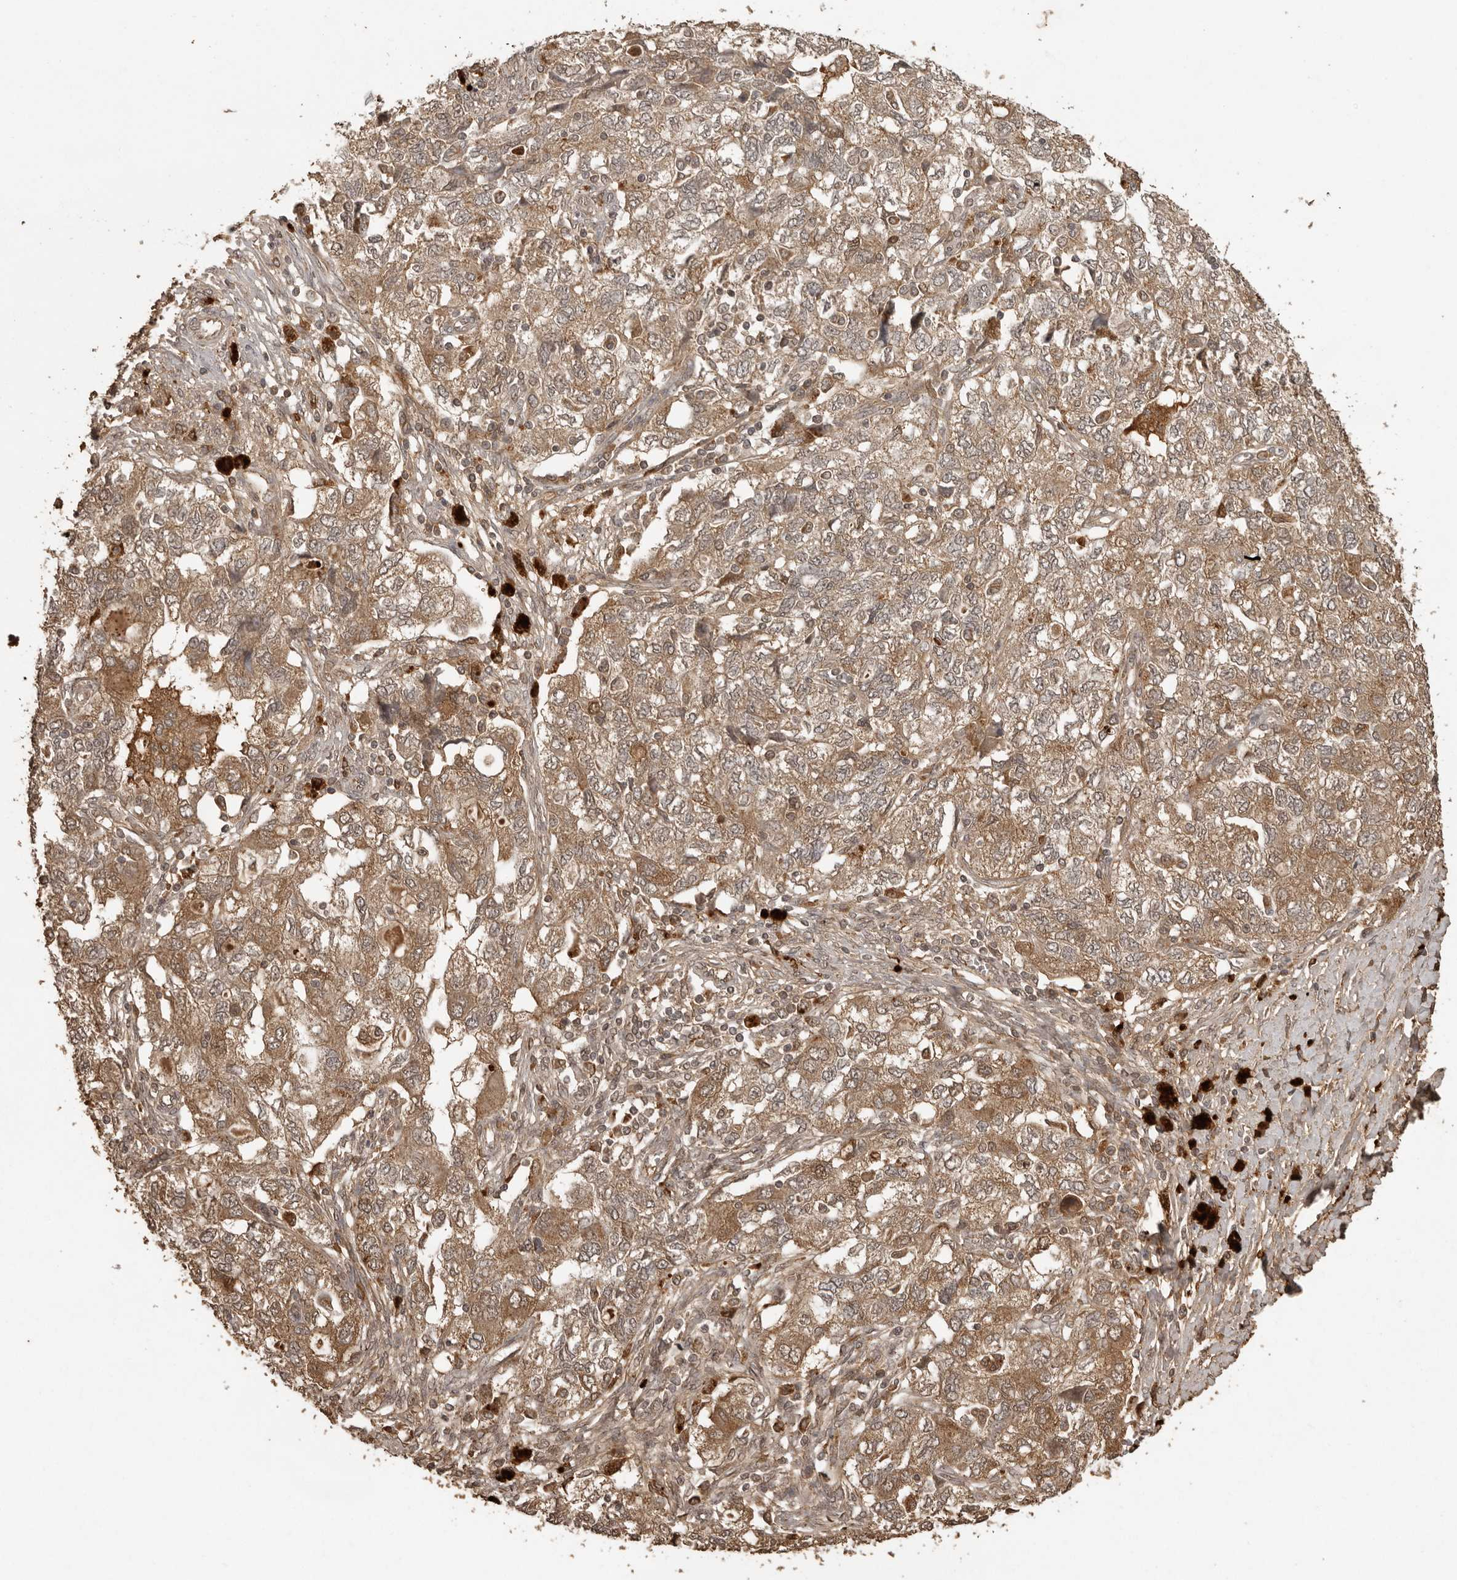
{"staining": {"intensity": "moderate", "quantity": ">75%", "location": "cytoplasmic/membranous"}, "tissue": "ovarian cancer", "cell_type": "Tumor cells", "image_type": "cancer", "snomed": [{"axis": "morphology", "description": "Carcinoma, NOS"}, {"axis": "morphology", "description": "Cystadenocarcinoma, serous, NOS"}, {"axis": "topography", "description": "Ovary"}], "caption": "Tumor cells show moderate cytoplasmic/membranous staining in about >75% of cells in ovarian cancer.", "gene": "CTF1", "patient": {"sex": "female", "age": 69}}